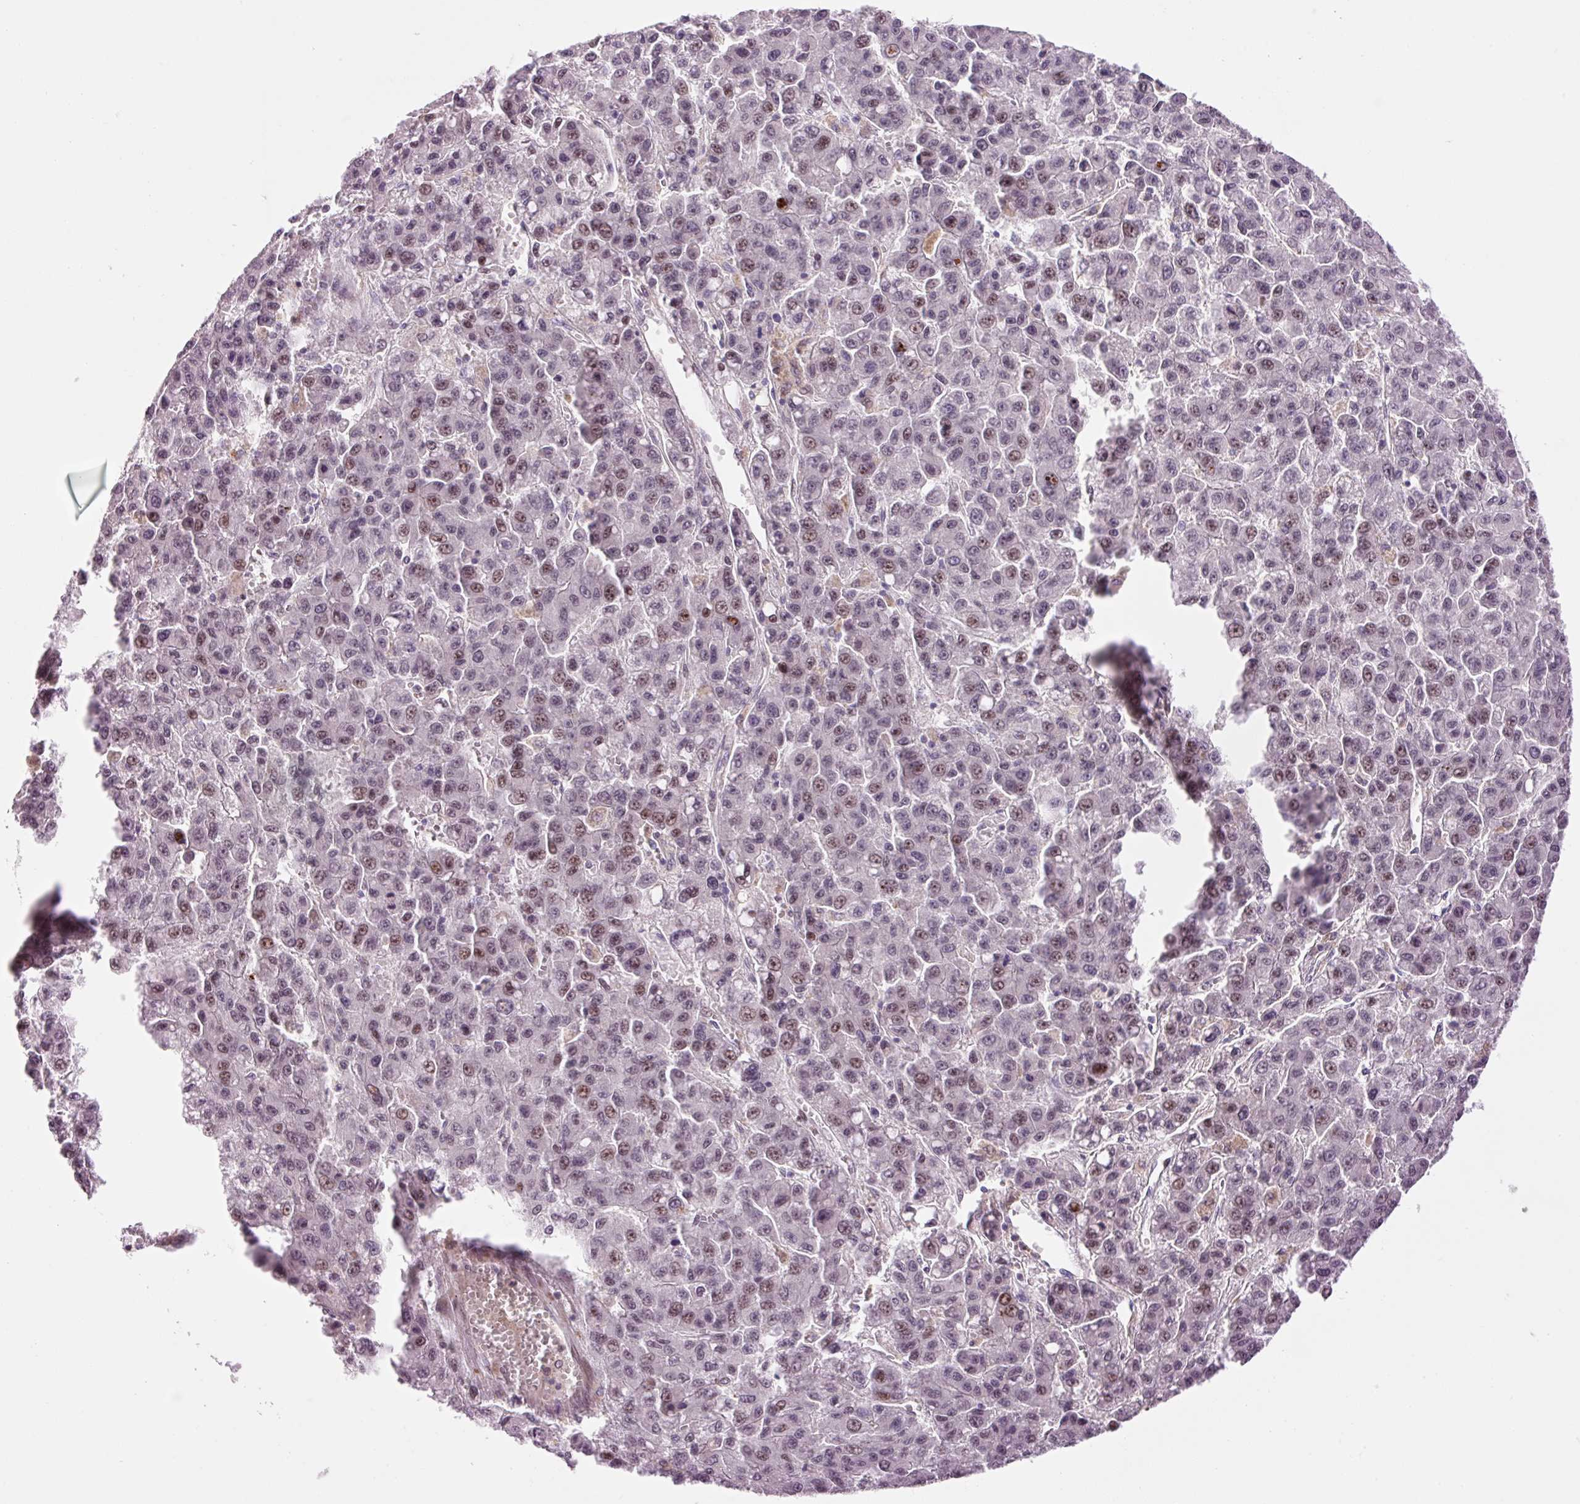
{"staining": {"intensity": "moderate", "quantity": "25%-75%", "location": "nuclear"}, "tissue": "liver cancer", "cell_type": "Tumor cells", "image_type": "cancer", "snomed": [{"axis": "morphology", "description": "Carcinoma, Hepatocellular, NOS"}, {"axis": "topography", "description": "Liver"}], "caption": "This is an image of immunohistochemistry (IHC) staining of liver cancer, which shows moderate staining in the nuclear of tumor cells.", "gene": "HNF1A", "patient": {"sex": "male", "age": 70}}